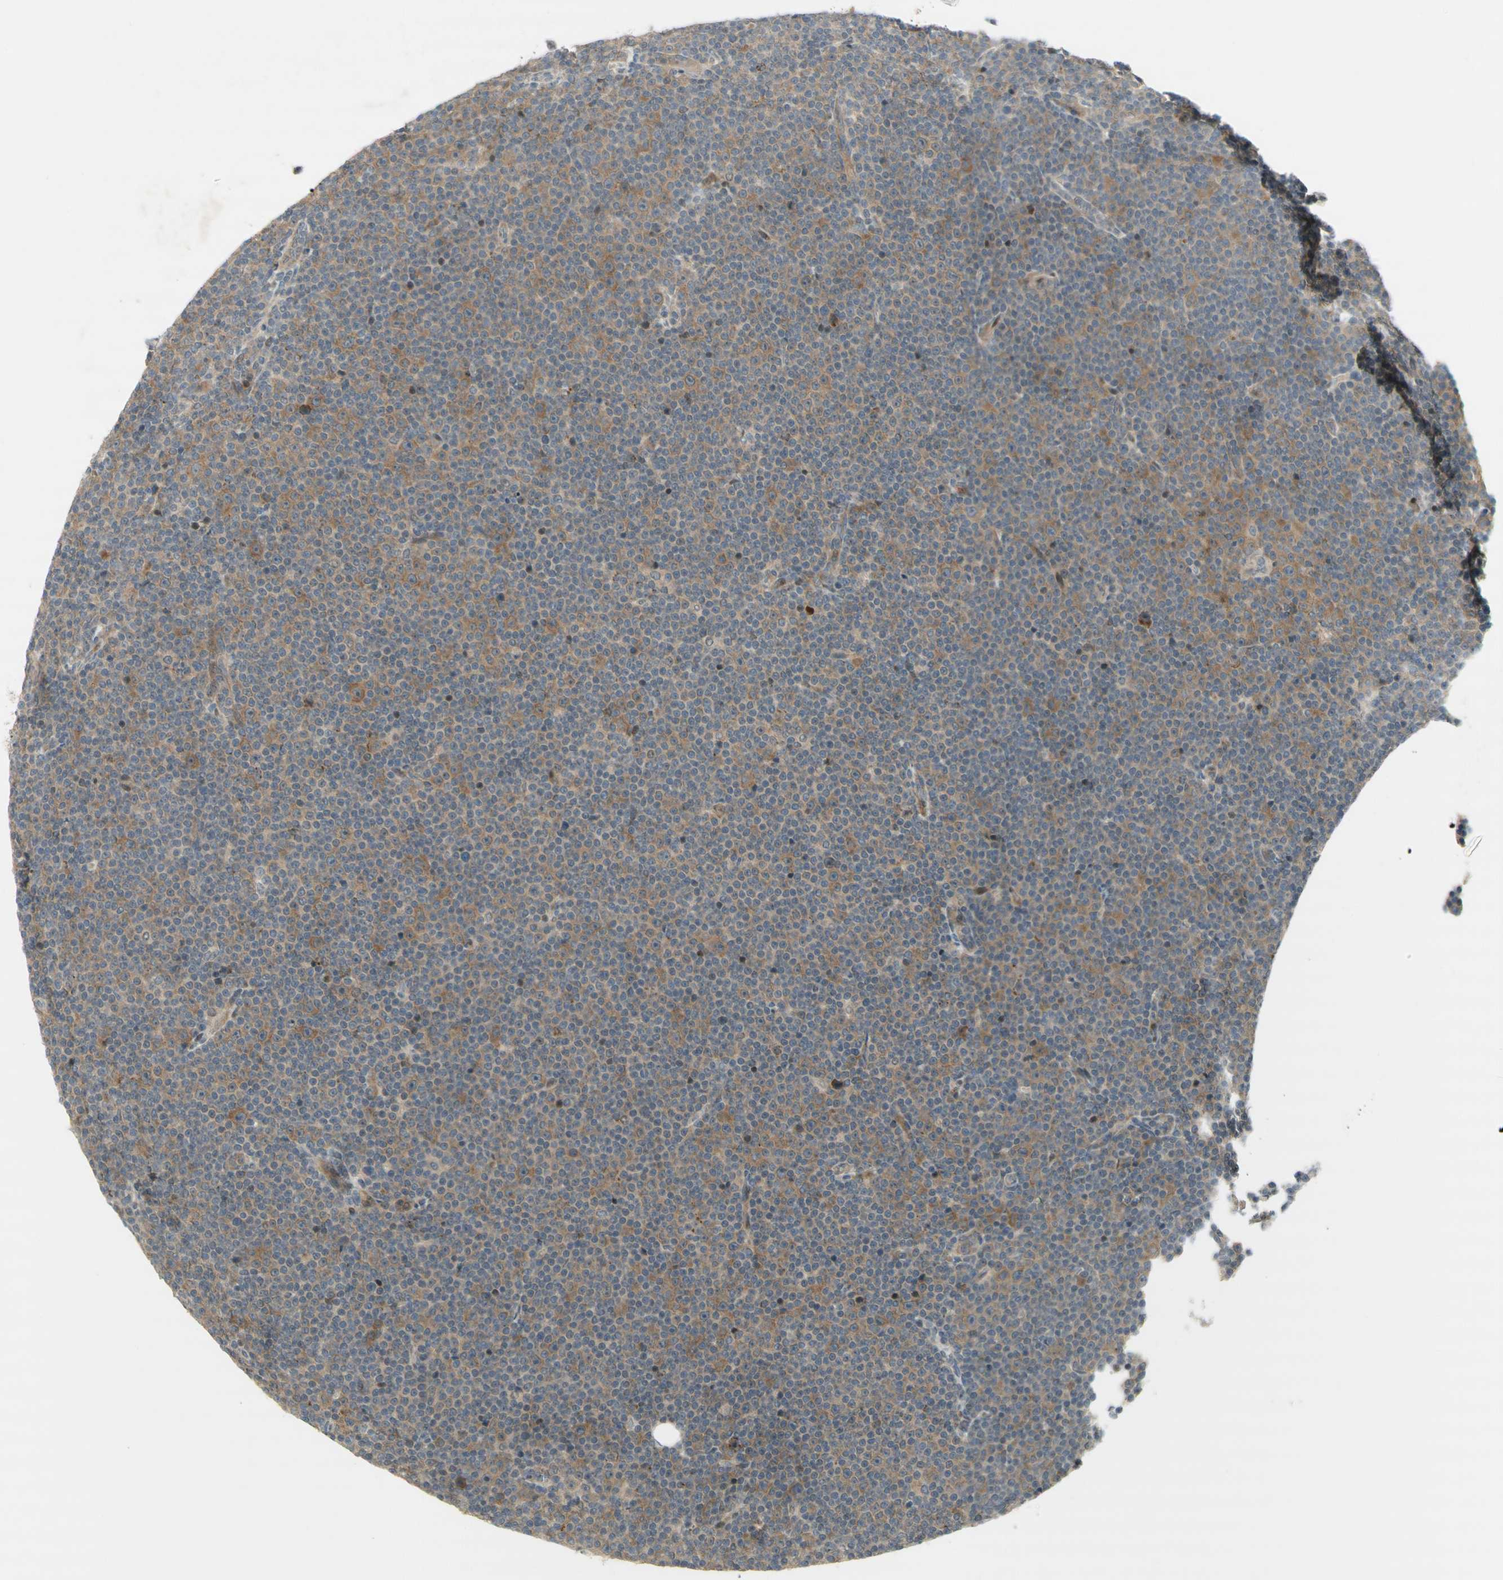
{"staining": {"intensity": "moderate", "quantity": "25%-75%", "location": "cytoplasmic/membranous"}, "tissue": "lymphoma", "cell_type": "Tumor cells", "image_type": "cancer", "snomed": [{"axis": "morphology", "description": "Malignant lymphoma, non-Hodgkin's type, Low grade"}, {"axis": "topography", "description": "Lymph node"}], "caption": "Human lymphoma stained with a brown dye exhibits moderate cytoplasmic/membranous positive positivity in approximately 25%-75% of tumor cells.", "gene": "ETF1", "patient": {"sex": "female", "age": 67}}